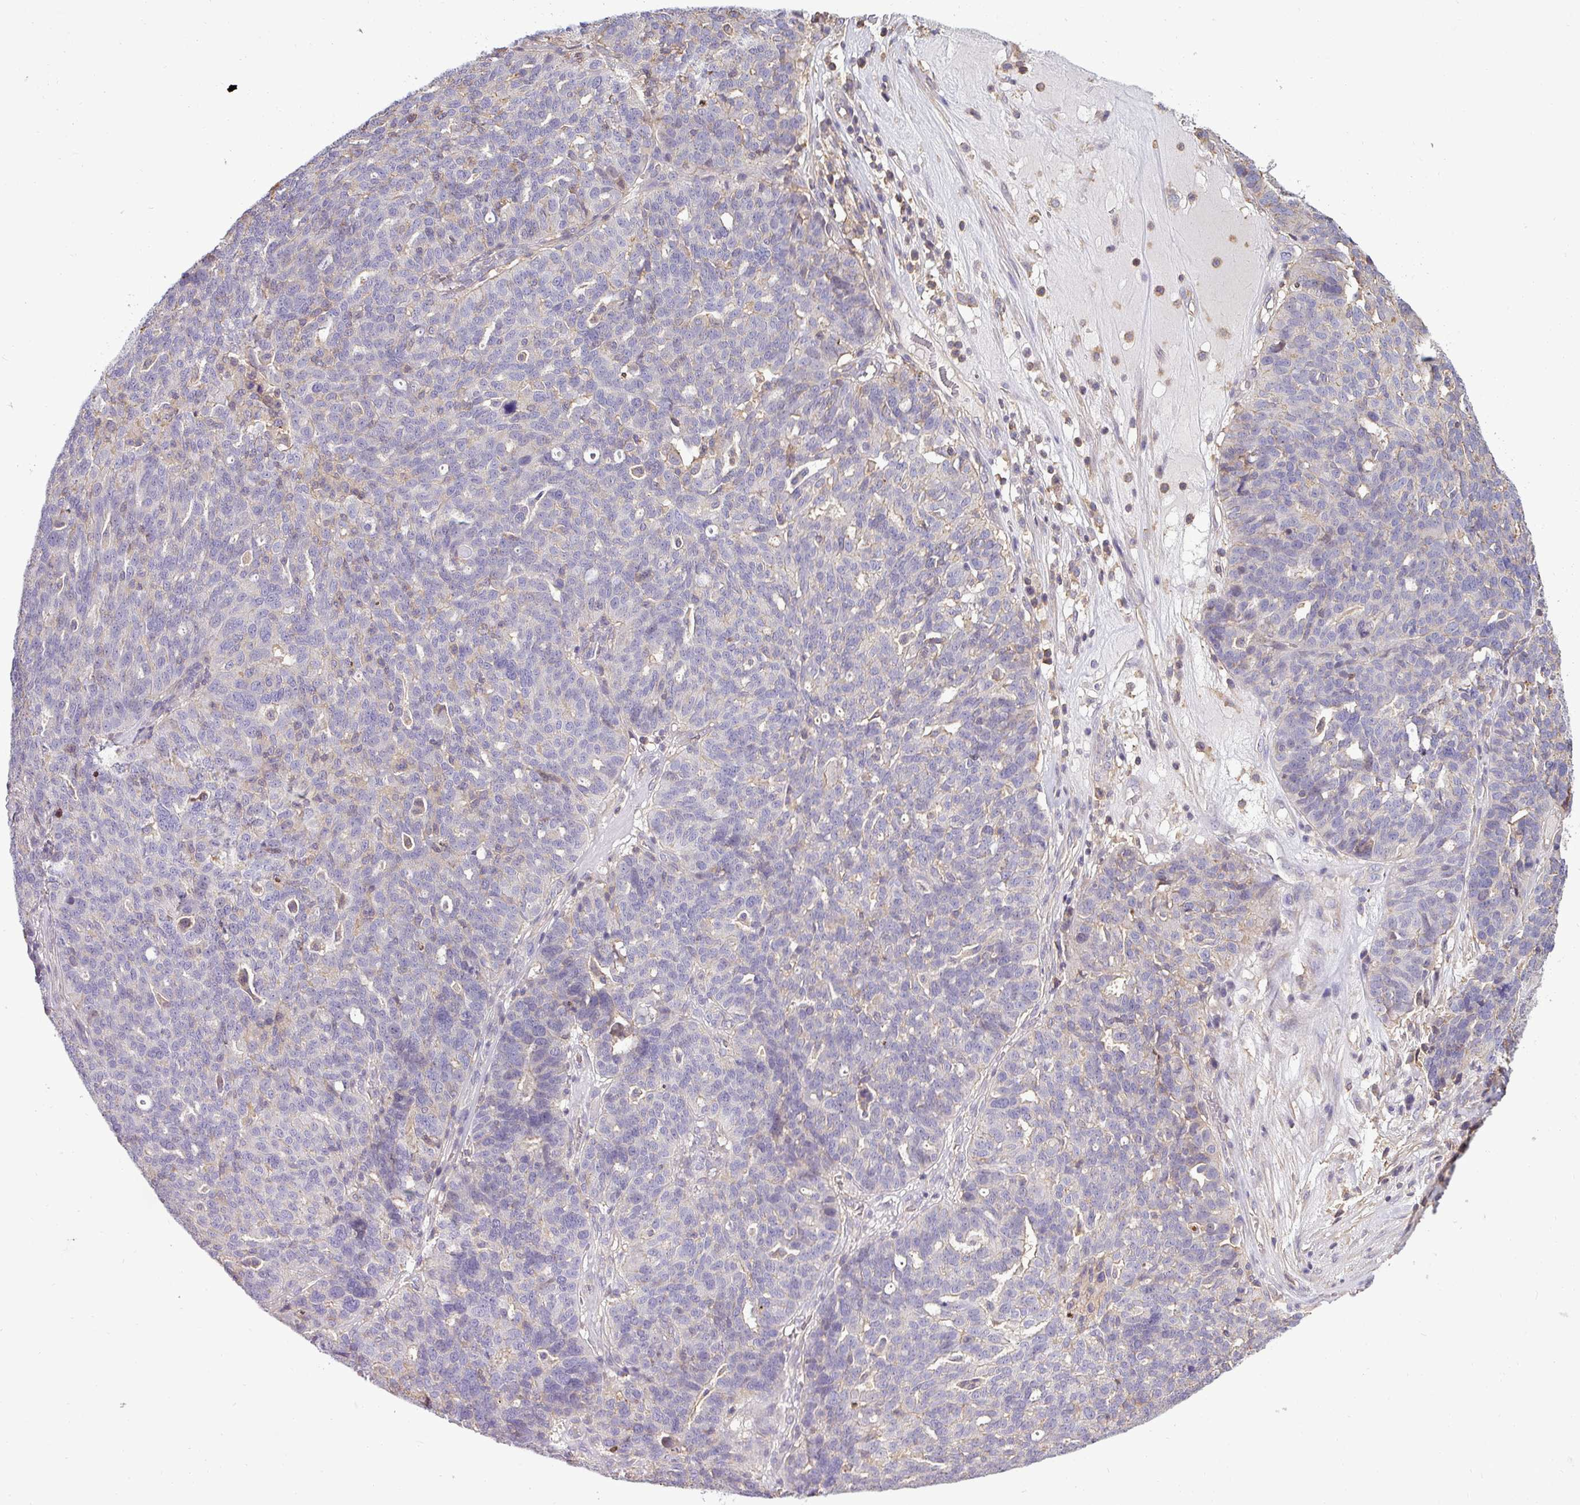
{"staining": {"intensity": "negative", "quantity": "none", "location": "none"}, "tissue": "ovarian cancer", "cell_type": "Tumor cells", "image_type": "cancer", "snomed": [{"axis": "morphology", "description": "Cystadenocarcinoma, serous, NOS"}, {"axis": "topography", "description": "Ovary"}], "caption": "This is a photomicrograph of IHC staining of ovarian serous cystadenocarcinoma, which shows no positivity in tumor cells.", "gene": "ZNF835", "patient": {"sex": "female", "age": 59}}